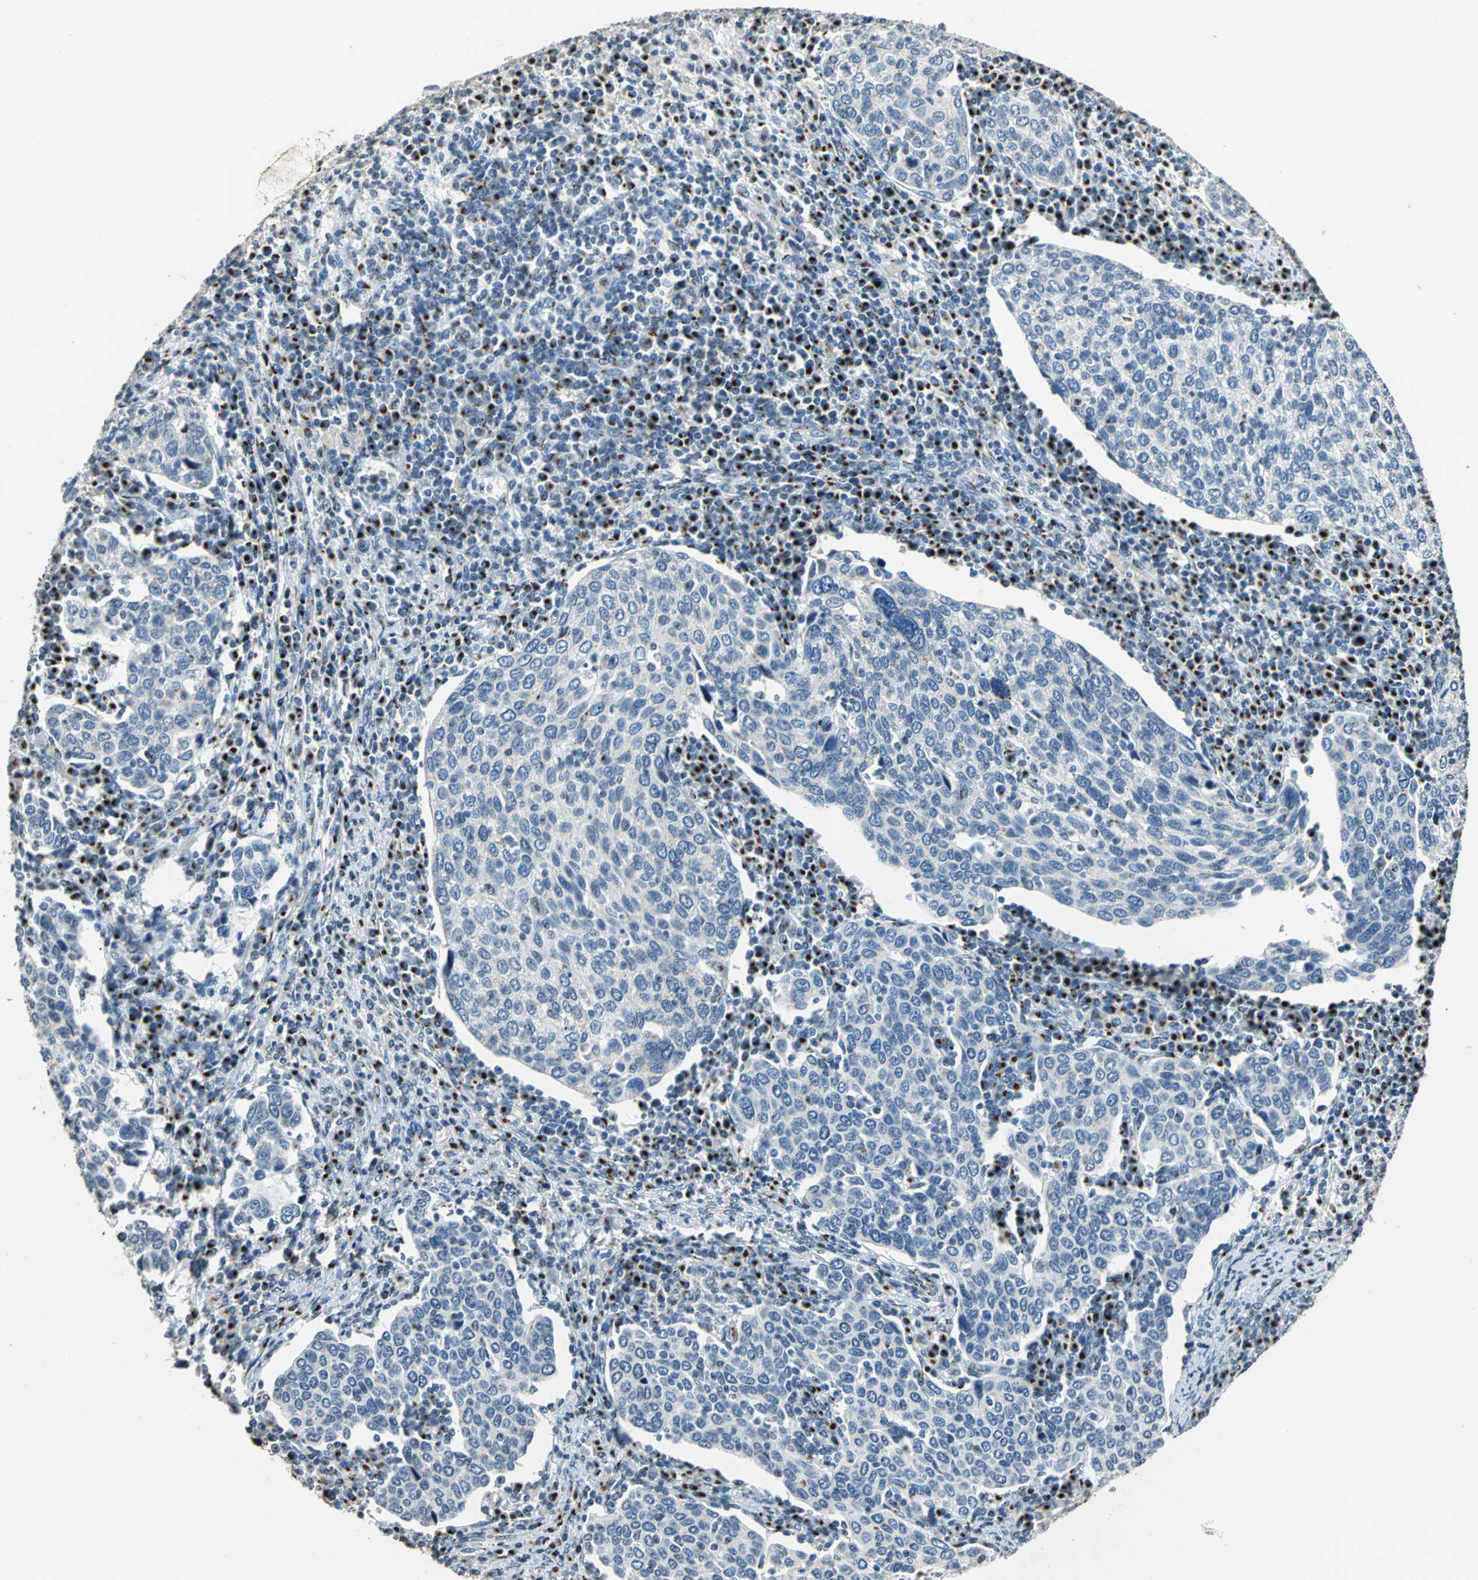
{"staining": {"intensity": "weak", "quantity": "<25%", "location": "cytoplasmic/membranous"}, "tissue": "cervical cancer", "cell_type": "Tumor cells", "image_type": "cancer", "snomed": [{"axis": "morphology", "description": "Squamous cell carcinoma, NOS"}, {"axis": "topography", "description": "Cervix"}], "caption": "This is a histopathology image of immunohistochemistry (IHC) staining of cervical squamous cell carcinoma, which shows no expression in tumor cells.", "gene": "TMEM115", "patient": {"sex": "female", "age": 40}}